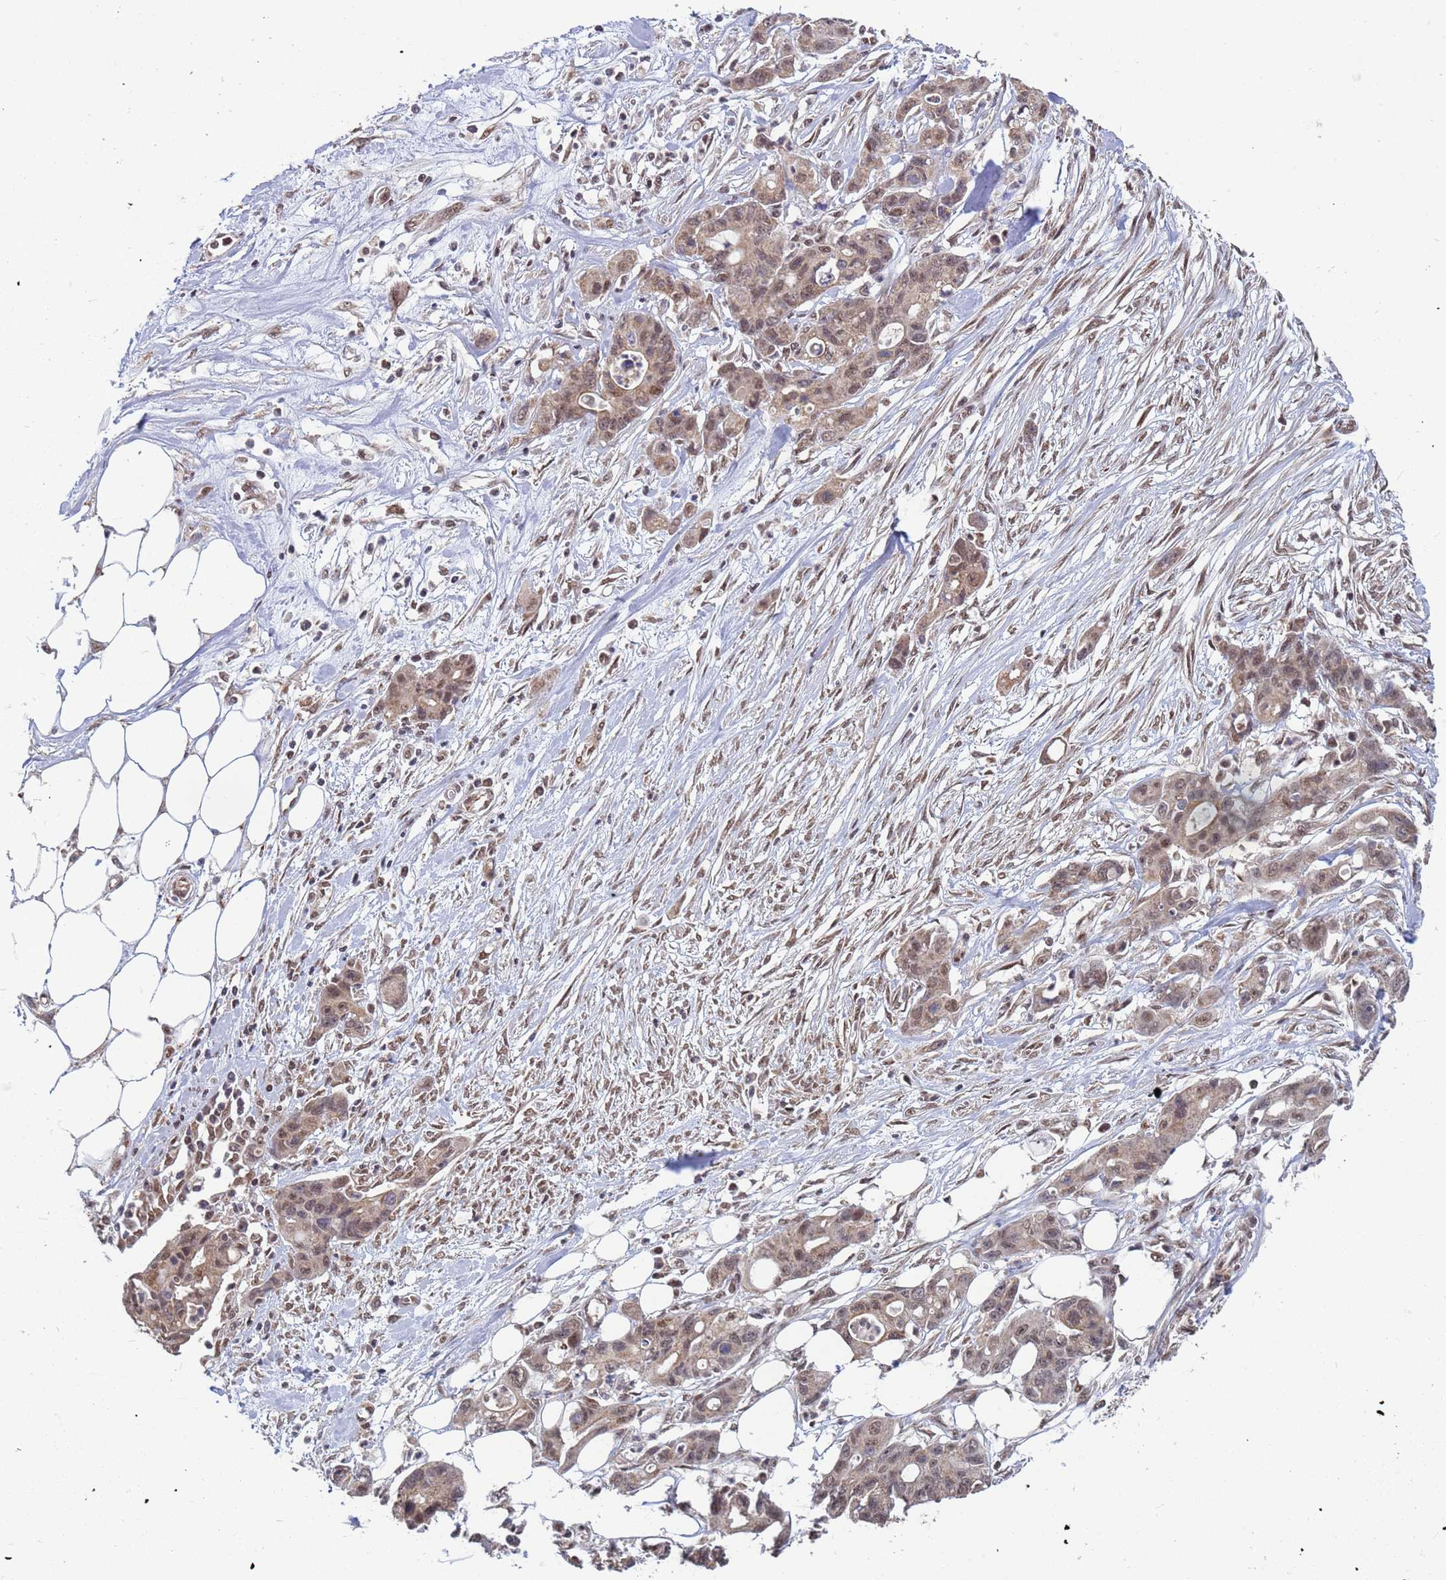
{"staining": {"intensity": "weak", "quantity": ">75%", "location": "cytoplasmic/membranous,nuclear"}, "tissue": "ovarian cancer", "cell_type": "Tumor cells", "image_type": "cancer", "snomed": [{"axis": "morphology", "description": "Cystadenocarcinoma, mucinous, NOS"}, {"axis": "topography", "description": "Ovary"}], "caption": "The micrograph demonstrates a brown stain indicating the presence of a protein in the cytoplasmic/membranous and nuclear of tumor cells in ovarian cancer.", "gene": "DENND2B", "patient": {"sex": "female", "age": 70}}